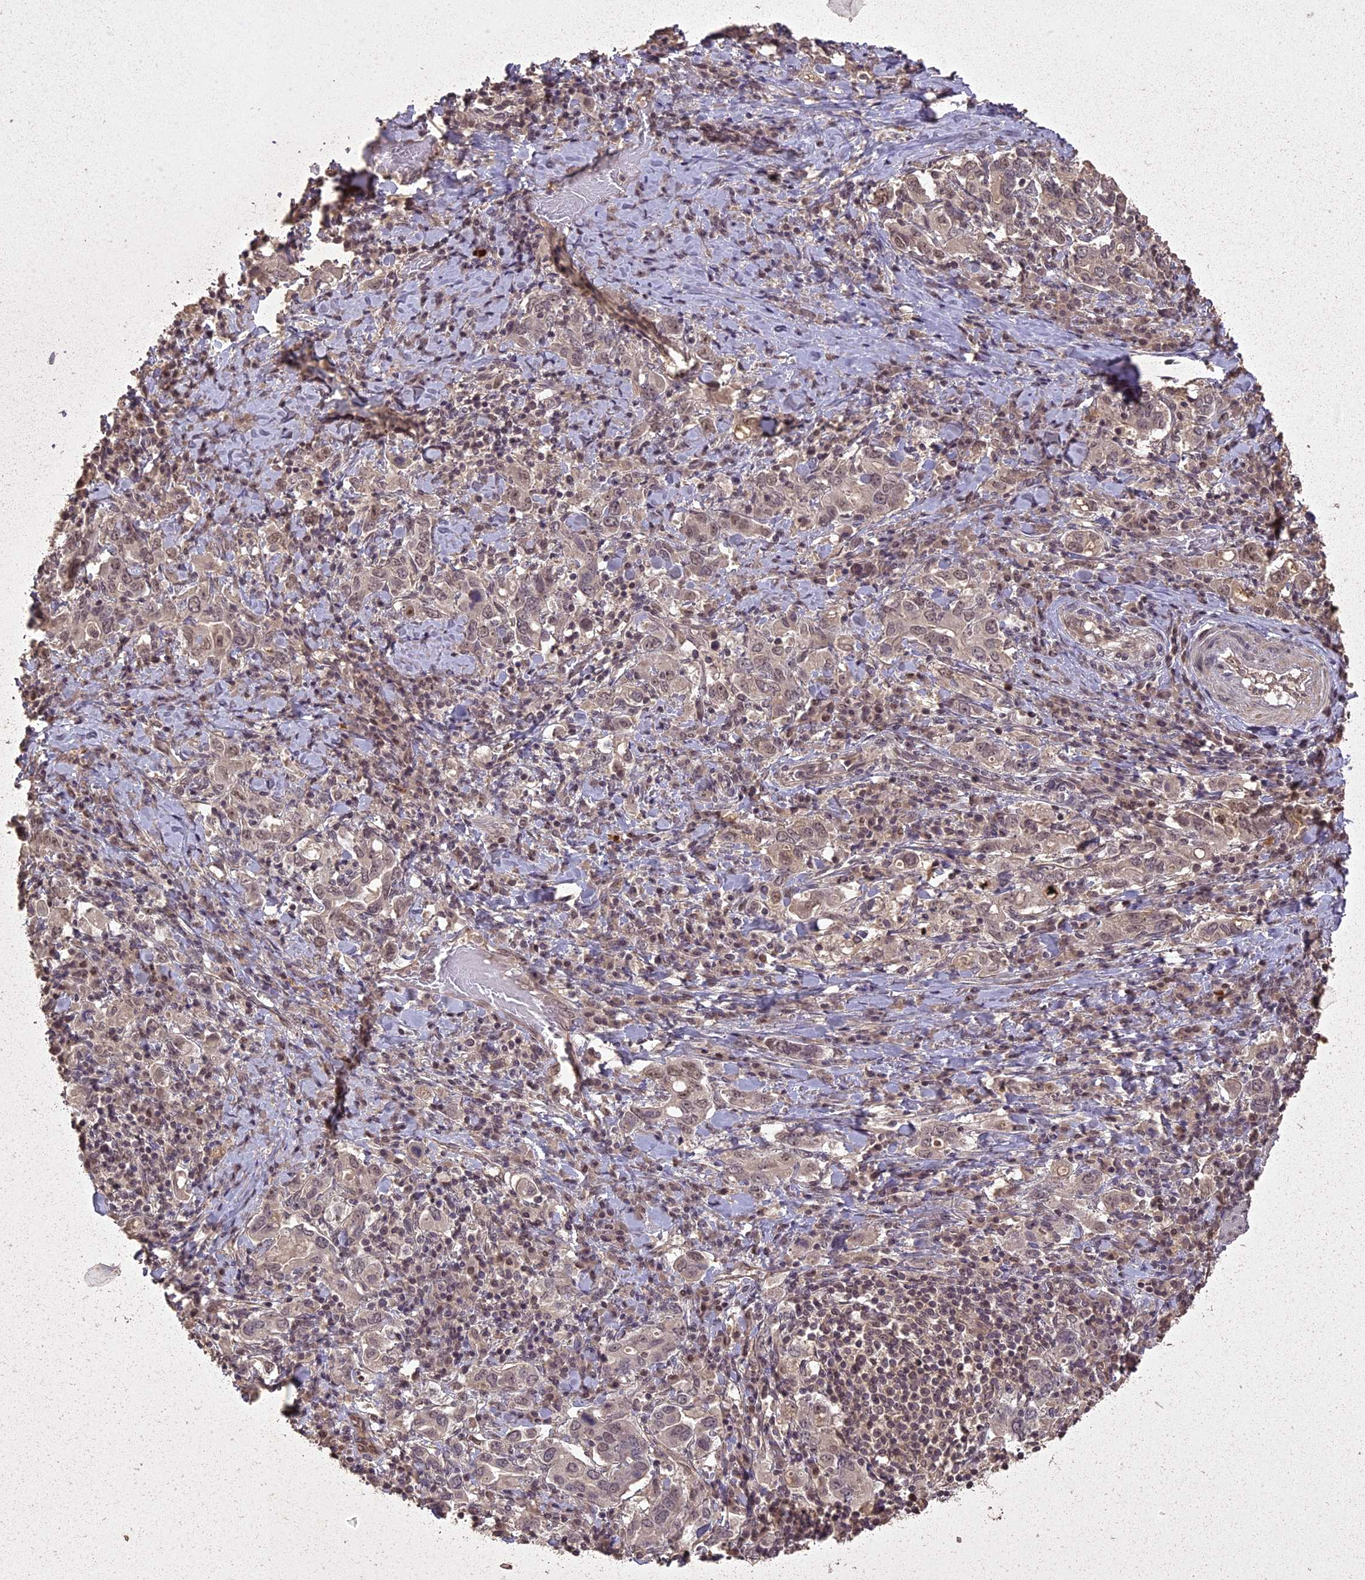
{"staining": {"intensity": "weak", "quantity": ">75%", "location": "cytoplasmic/membranous,nuclear"}, "tissue": "stomach cancer", "cell_type": "Tumor cells", "image_type": "cancer", "snomed": [{"axis": "morphology", "description": "Adenocarcinoma, NOS"}, {"axis": "topography", "description": "Stomach, upper"}, {"axis": "topography", "description": "Stomach"}], "caption": "Weak cytoplasmic/membranous and nuclear positivity is identified in about >75% of tumor cells in stomach cancer.", "gene": "LIN37", "patient": {"sex": "male", "age": 62}}